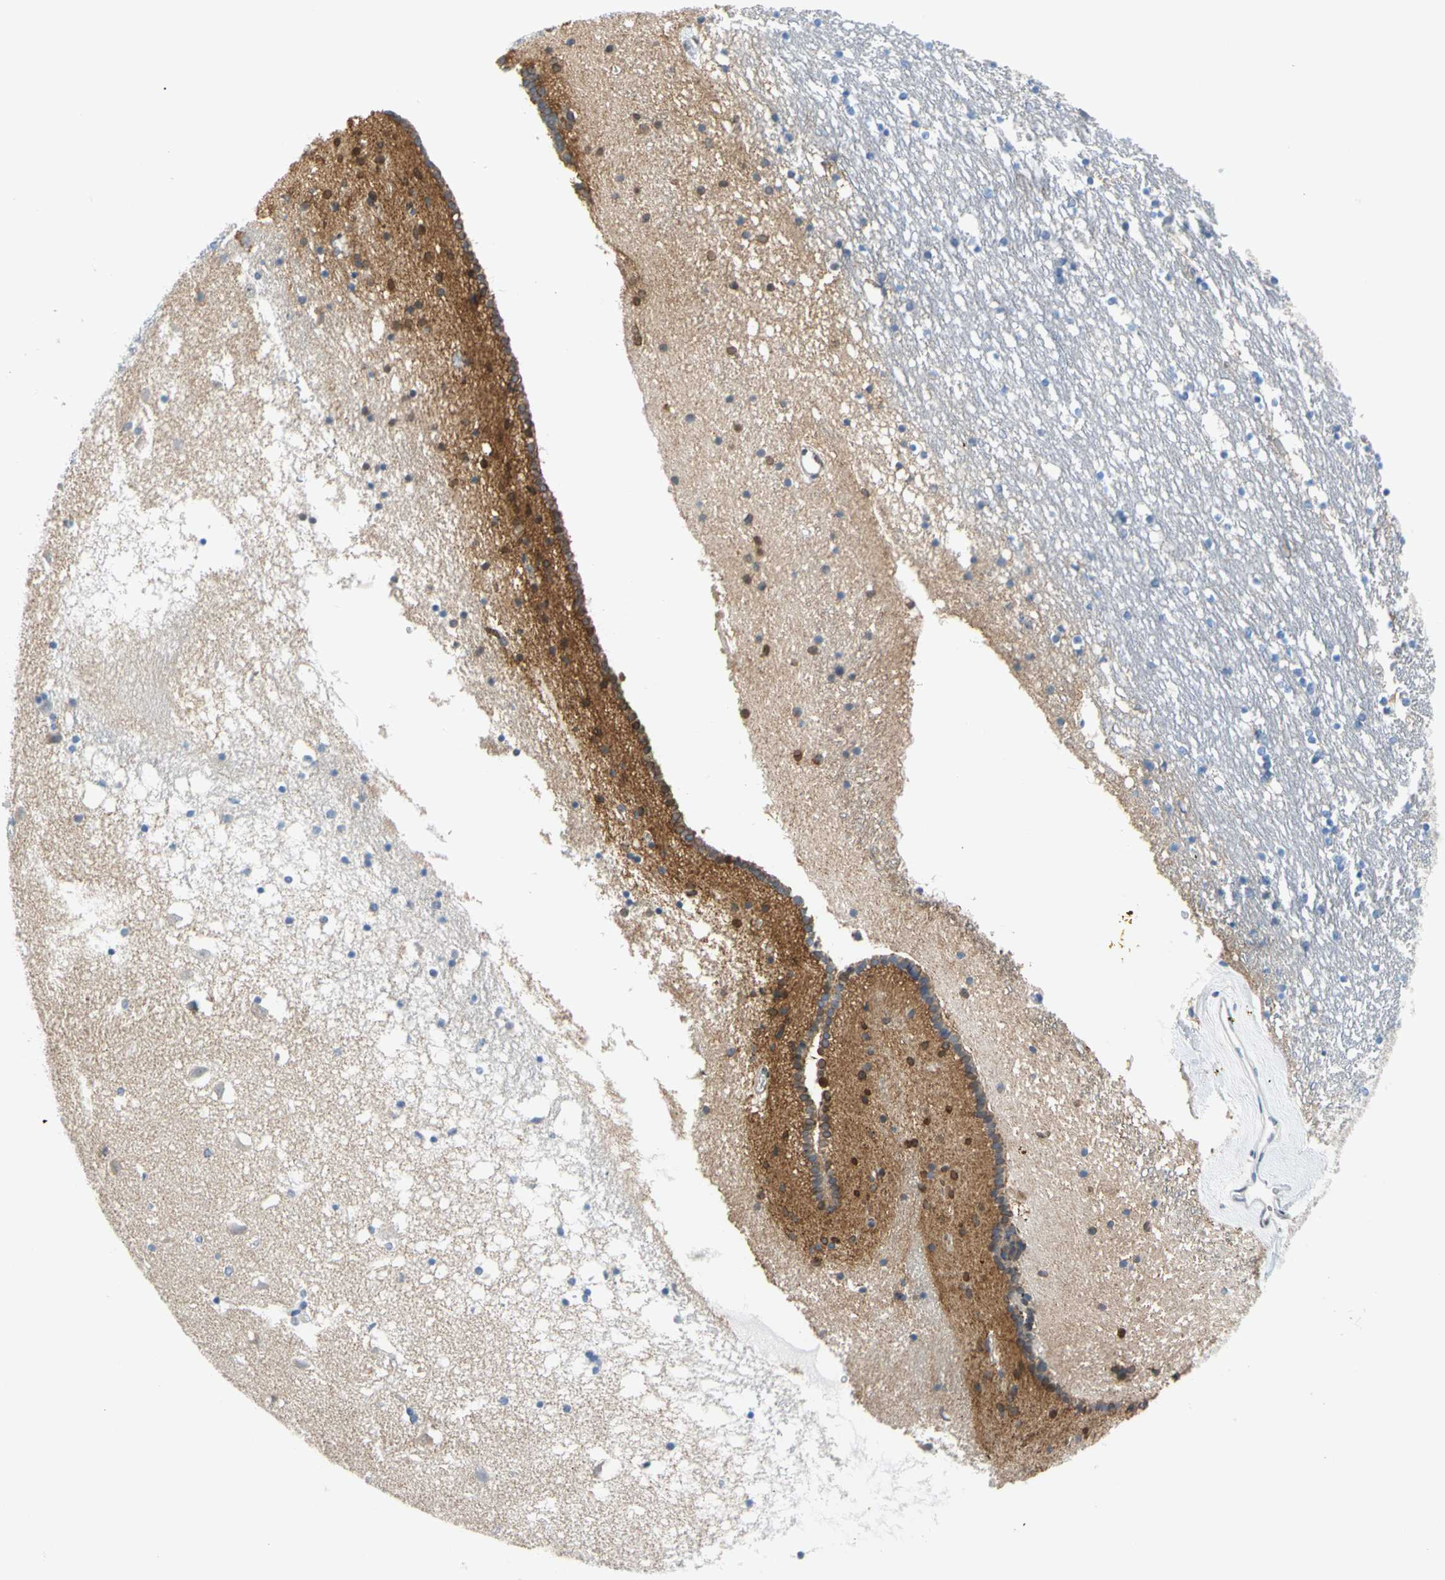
{"staining": {"intensity": "negative", "quantity": "none", "location": "none"}, "tissue": "caudate", "cell_type": "Glial cells", "image_type": "normal", "snomed": [{"axis": "morphology", "description": "Normal tissue, NOS"}, {"axis": "topography", "description": "Lateral ventricle wall"}], "caption": "Glial cells are negative for brown protein staining in unremarkable caudate.", "gene": "PDPN", "patient": {"sex": "male", "age": 45}}